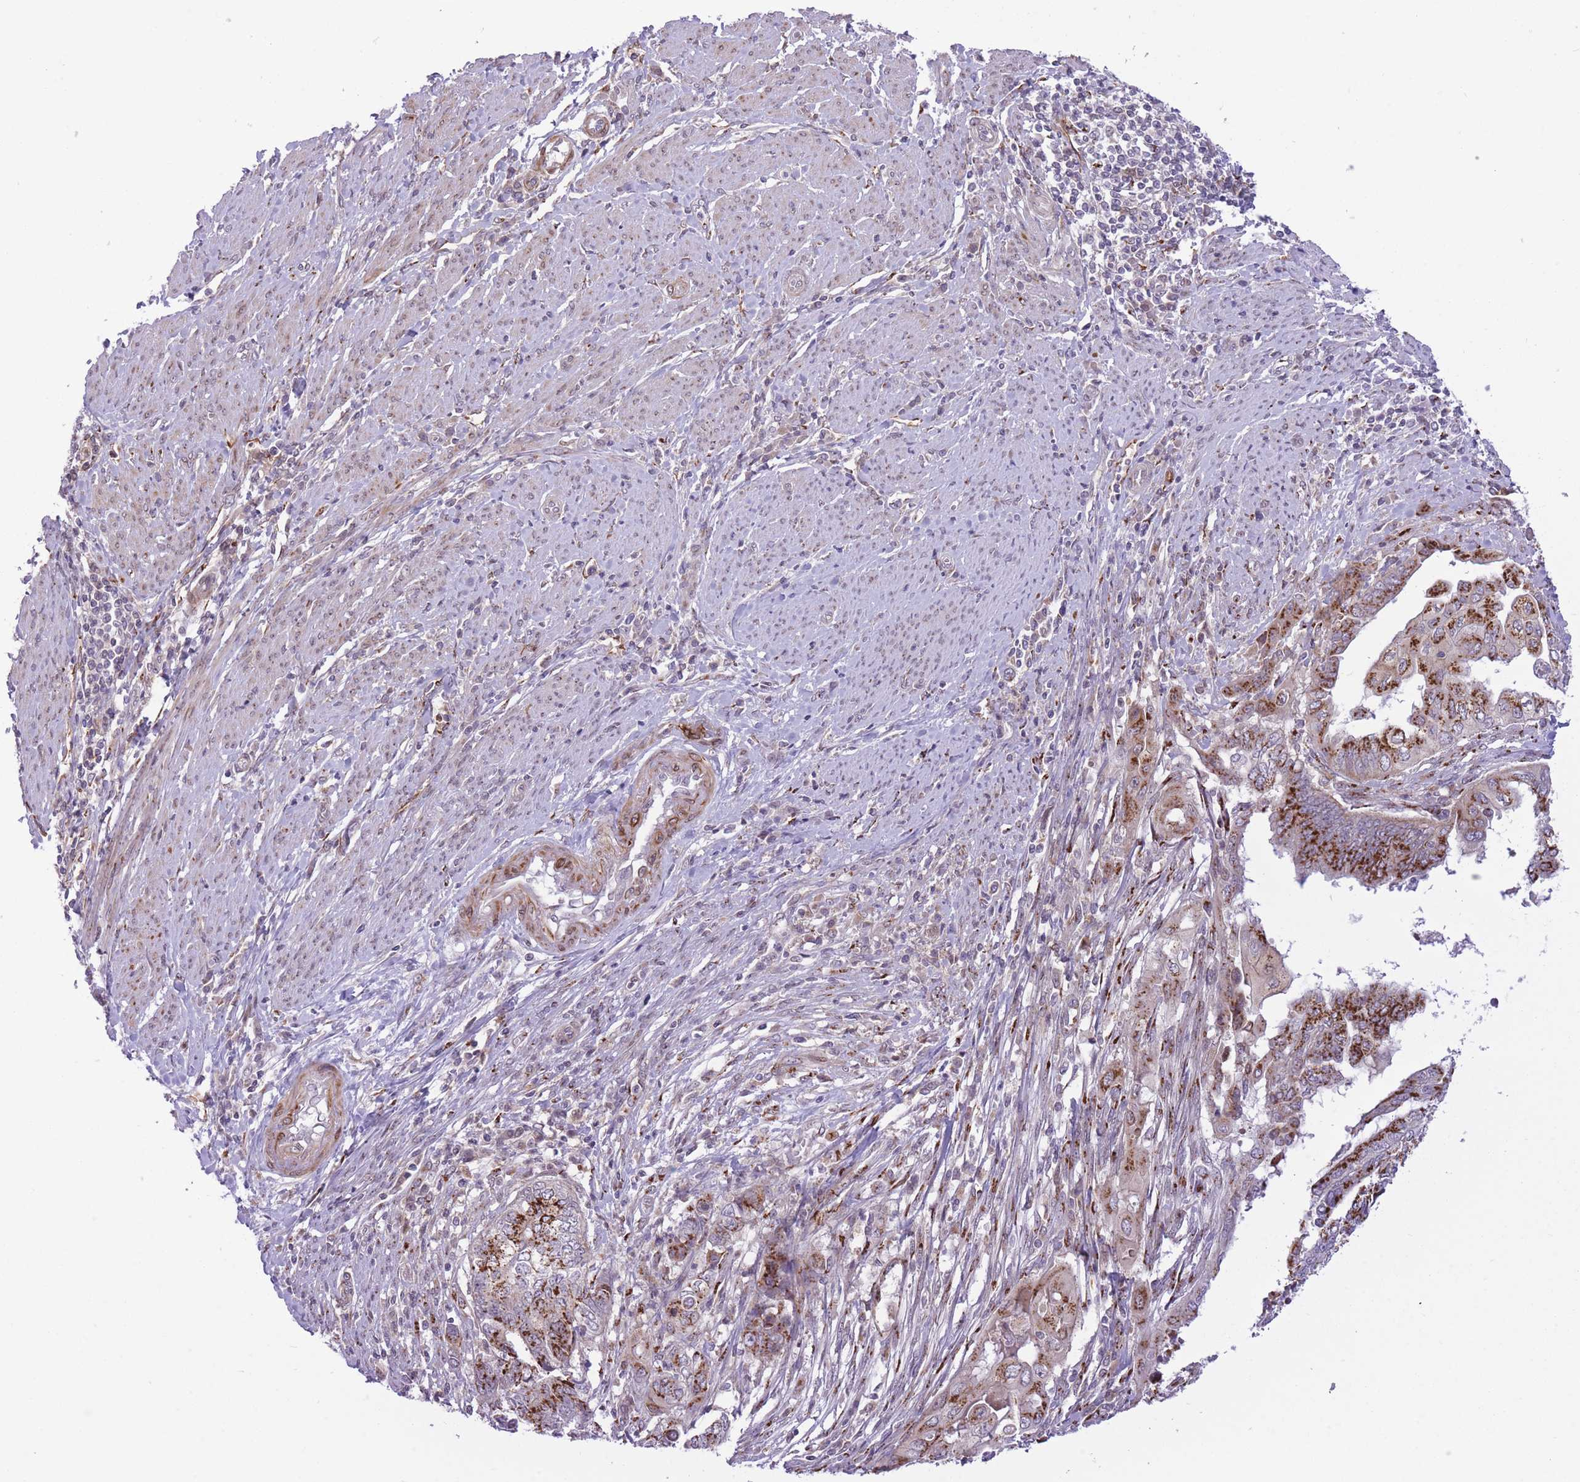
{"staining": {"intensity": "strong", "quantity": ">75%", "location": "cytoplasmic/membranous"}, "tissue": "endometrial cancer", "cell_type": "Tumor cells", "image_type": "cancer", "snomed": [{"axis": "morphology", "description": "Adenocarcinoma, NOS"}, {"axis": "topography", "description": "Uterus"}, {"axis": "topography", "description": "Endometrium"}], "caption": "Immunohistochemical staining of endometrial cancer shows high levels of strong cytoplasmic/membranous protein expression in approximately >75% of tumor cells.", "gene": "ZBED5", "patient": {"sex": "female", "age": 70}}